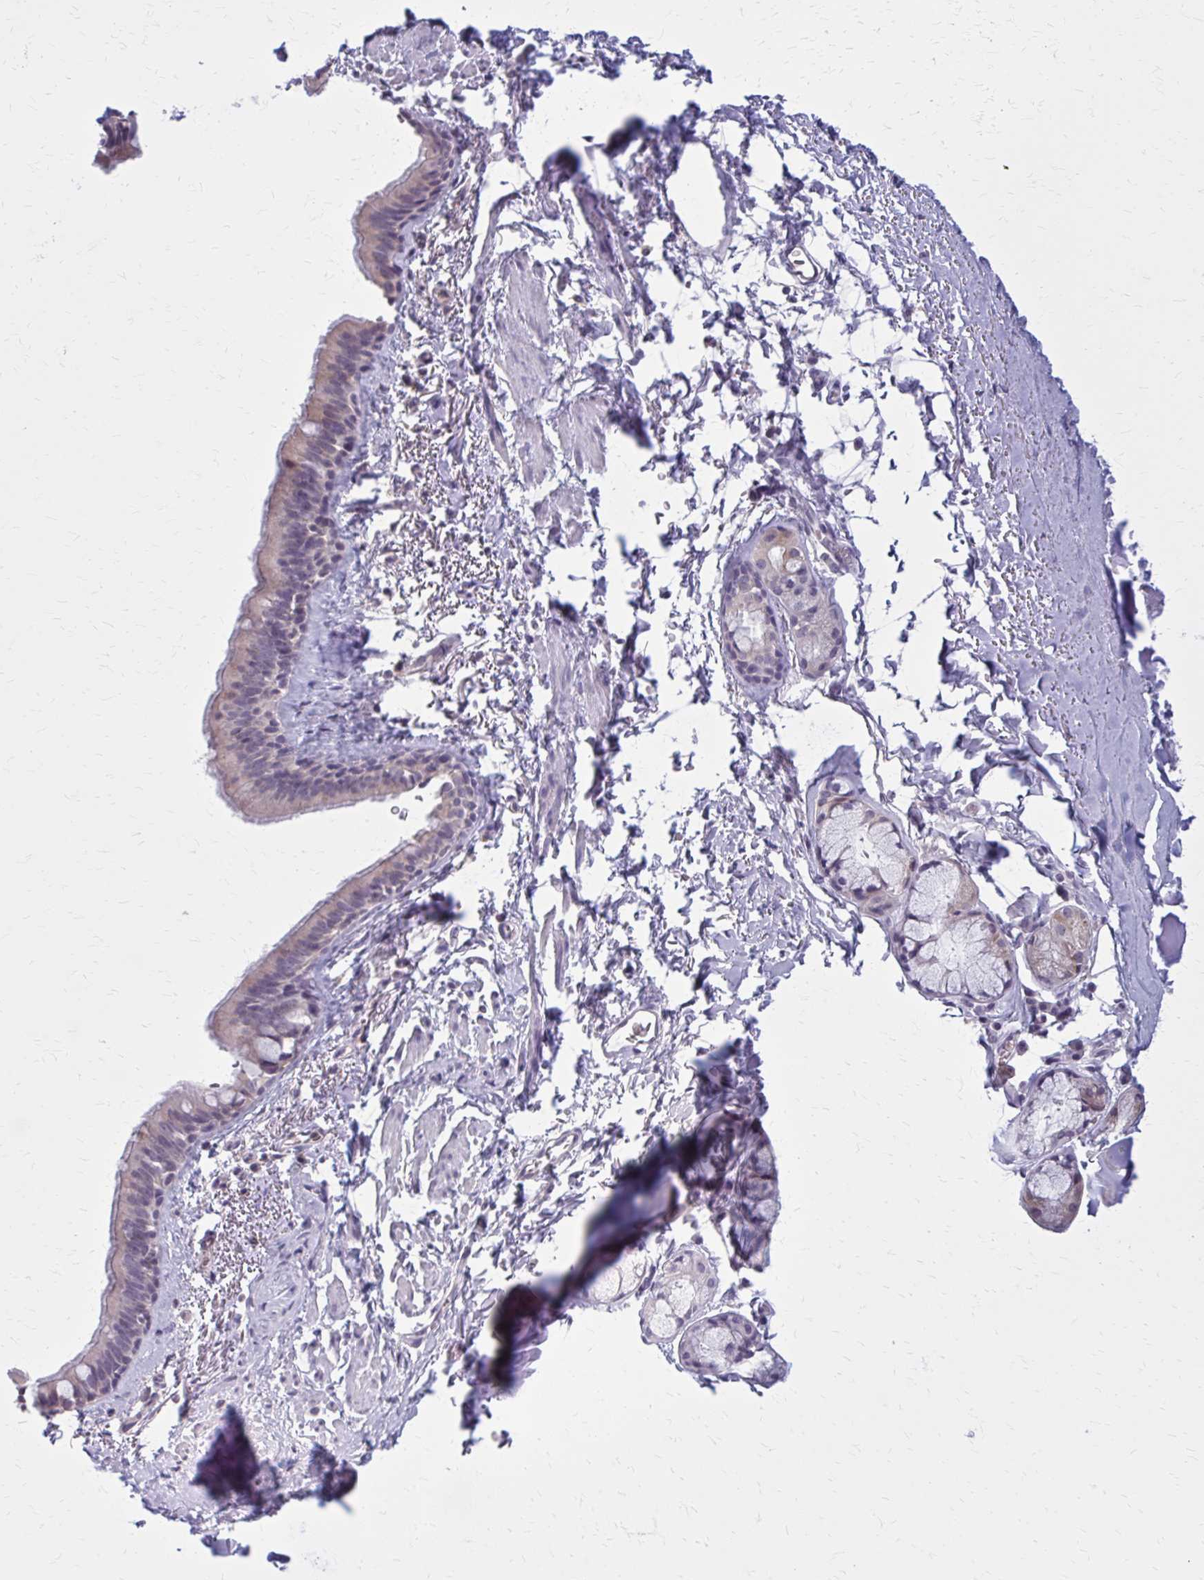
{"staining": {"intensity": "negative", "quantity": "none", "location": "none"}, "tissue": "soft tissue", "cell_type": "Chondrocytes", "image_type": "normal", "snomed": [{"axis": "morphology", "description": "Normal tissue, NOS"}, {"axis": "topography", "description": "Cartilage tissue"}, {"axis": "topography", "description": "Bronchus"}, {"axis": "topography", "description": "Peripheral nerve tissue"}], "caption": "High power microscopy histopathology image of an immunohistochemistry (IHC) micrograph of normal soft tissue, revealing no significant positivity in chondrocytes.", "gene": "OR4A47", "patient": {"sex": "male", "age": 67}}